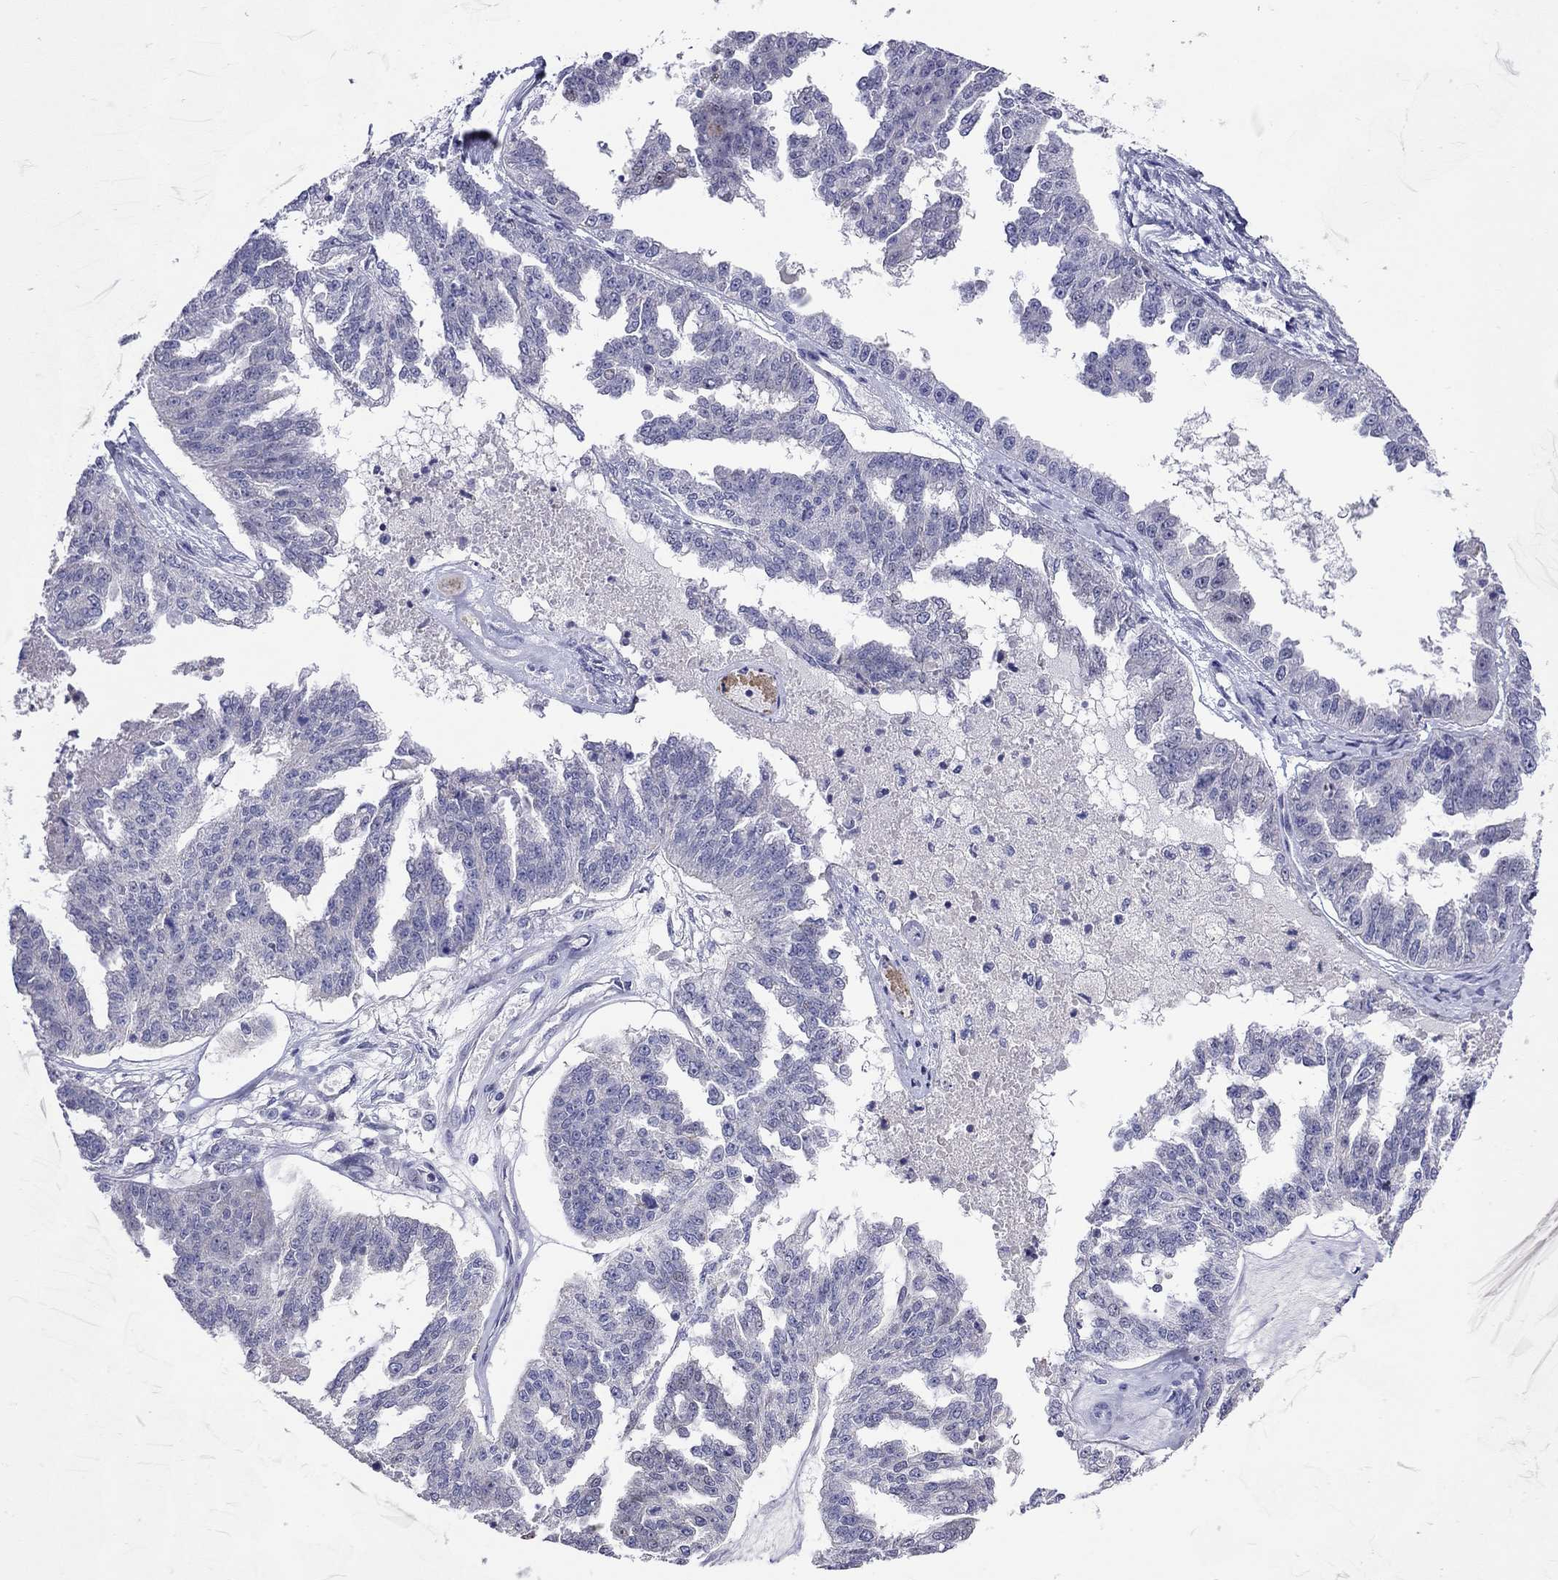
{"staining": {"intensity": "negative", "quantity": "none", "location": "none"}, "tissue": "ovarian cancer", "cell_type": "Tumor cells", "image_type": "cancer", "snomed": [{"axis": "morphology", "description": "Cystadenocarcinoma, serous, NOS"}, {"axis": "topography", "description": "Ovary"}], "caption": "Immunohistochemistry micrograph of ovarian serous cystadenocarcinoma stained for a protein (brown), which exhibits no positivity in tumor cells.", "gene": "MGAT4C", "patient": {"sex": "female", "age": 58}}